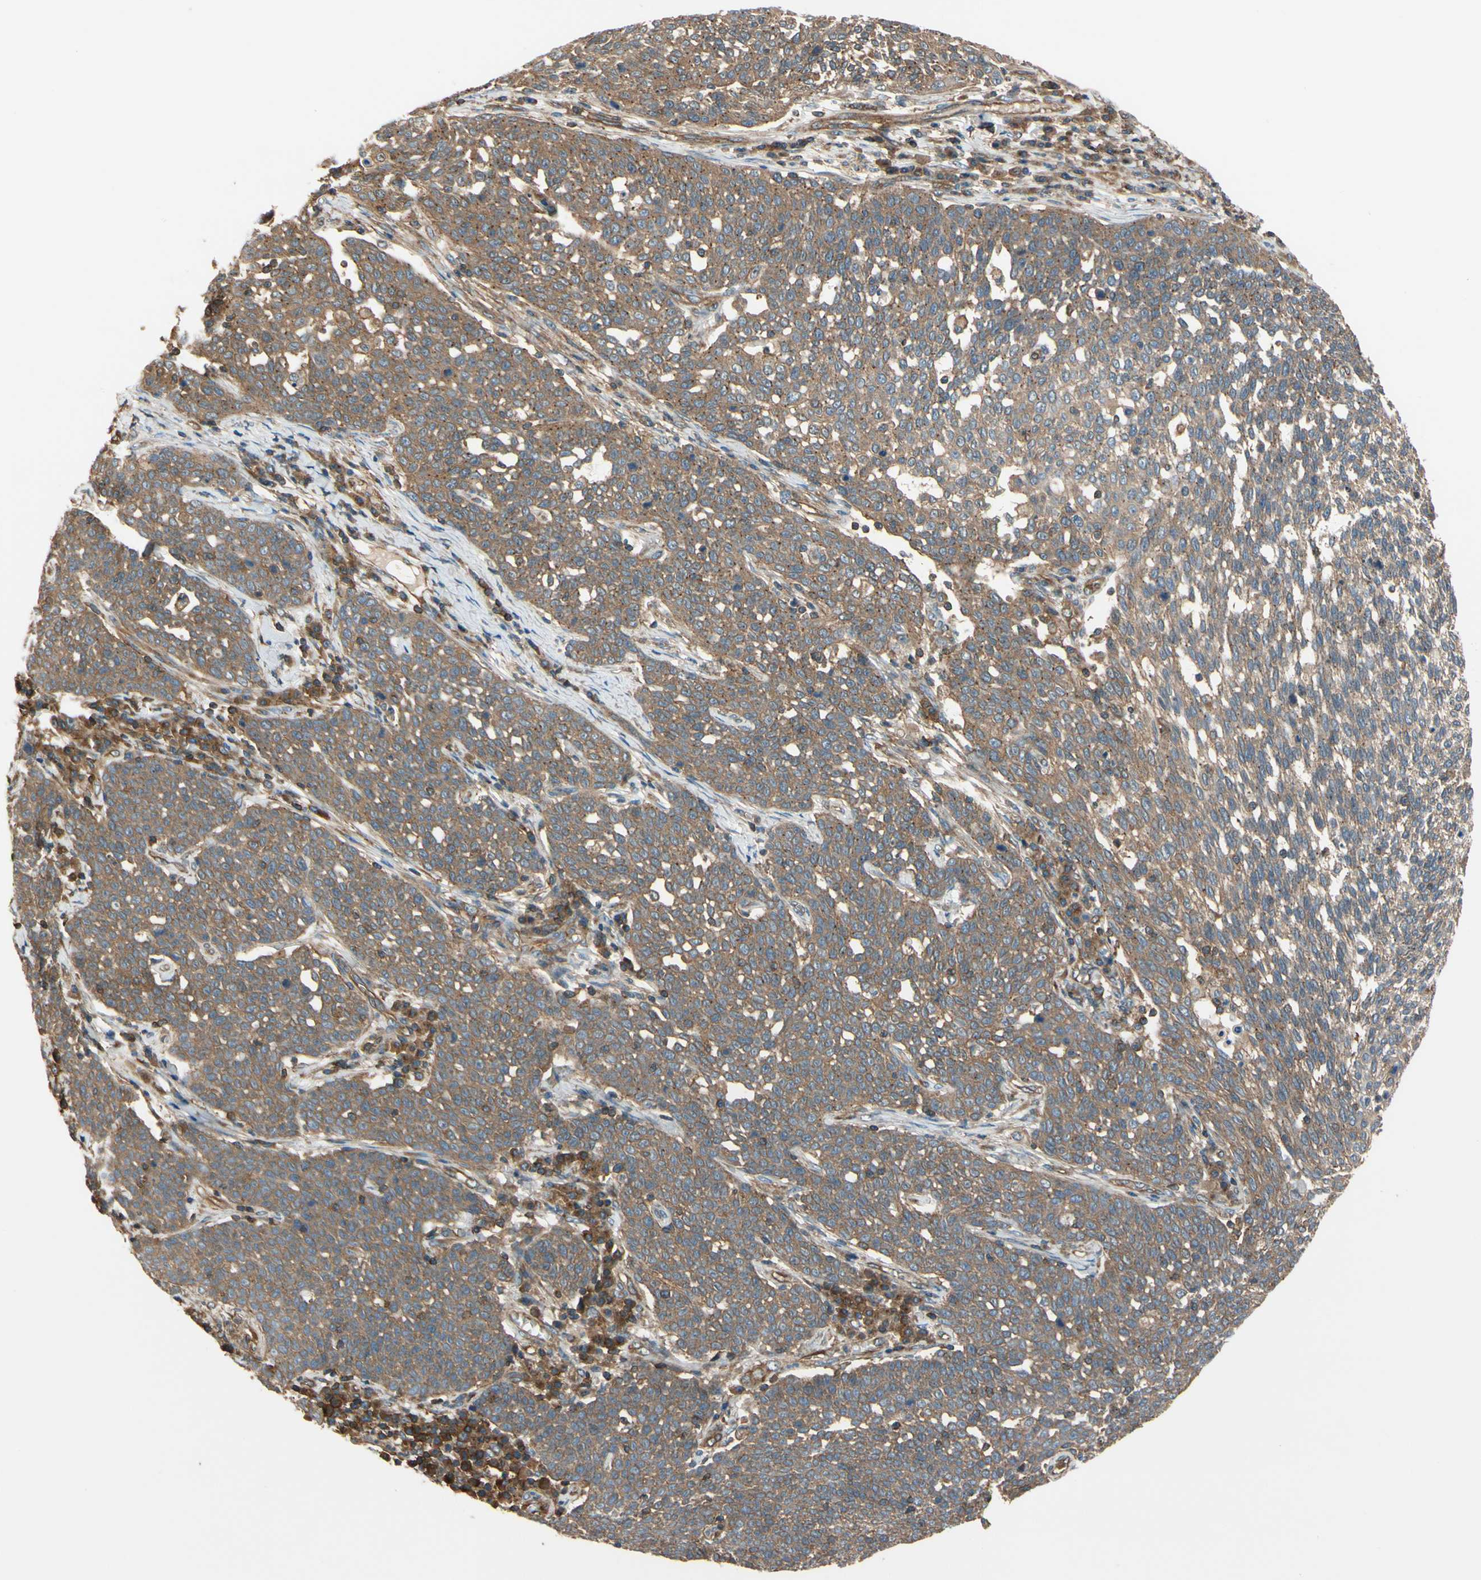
{"staining": {"intensity": "weak", "quantity": ">75%", "location": "cytoplasmic/membranous"}, "tissue": "cervical cancer", "cell_type": "Tumor cells", "image_type": "cancer", "snomed": [{"axis": "morphology", "description": "Squamous cell carcinoma, NOS"}, {"axis": "topography", "description": "Cervix"}], "caption": "Weak cytoplasmic/membranous protein staining is present in about >75% of tumor cells in cervical cancer (squamous cell carcinoma). (Brightfield microscopy of DAB IHC at high magnification).", "gene": "EPS15", "patient": {"sex": "female", "age": 34}}